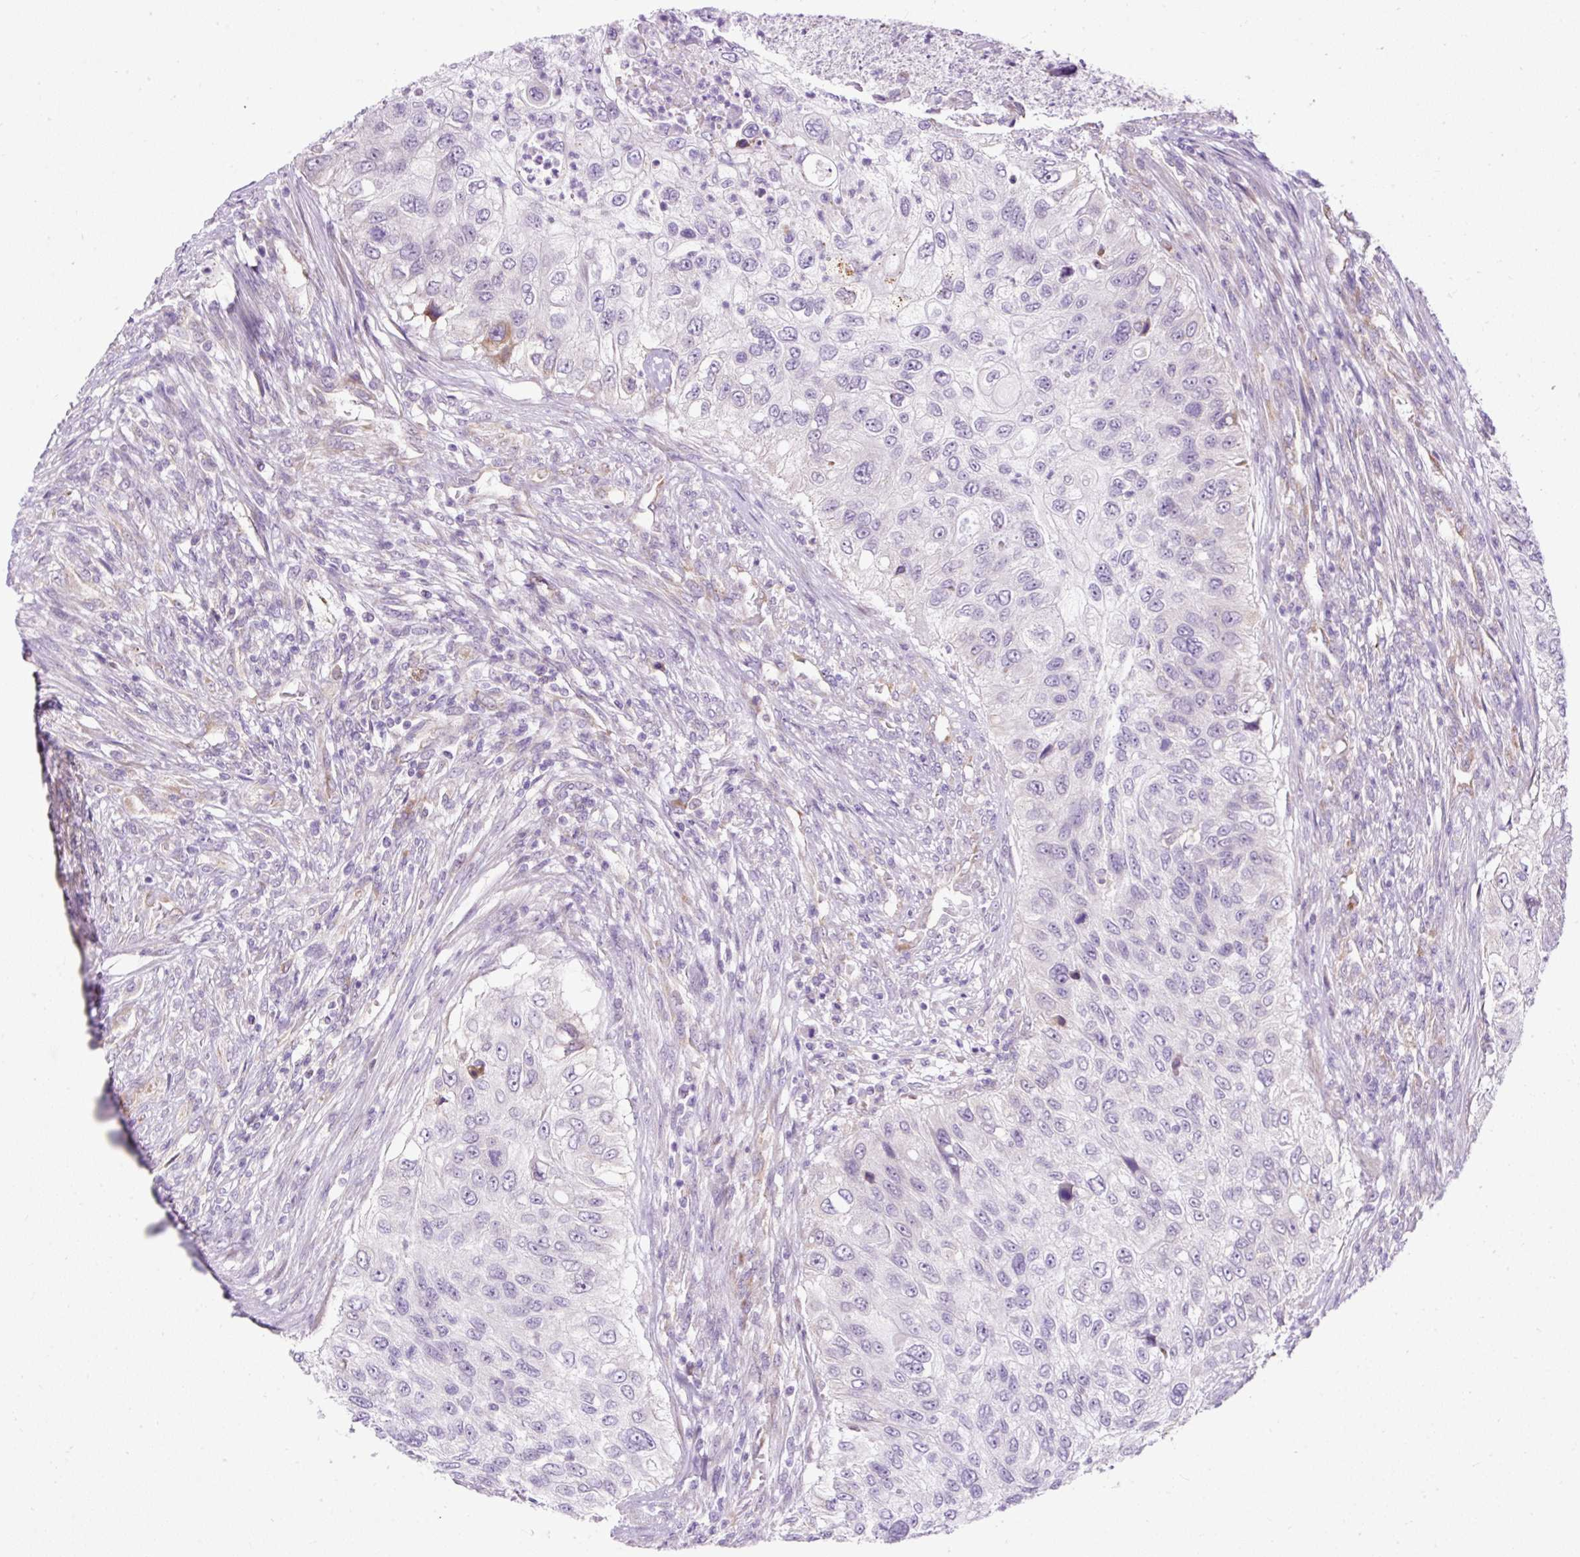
{"staining": {"intensity": "negative", "quantity": "none", "location": "none"}, "tissue": "urothelial cancer", "cell_type": "Tumor cells", "image_type": "cancer", "snomed": [{"axis": "morphology", "description": "Urothelial carcinoma, High grade"}, {"axis": "topography", "description": "Urinary bladder"}], "caption": "IHC of human urothelial carcinoma (high-grade) shows no positivity in tumor cells.", "gene": "FMC1", "patient": {"sex": "female", "age": 60}}